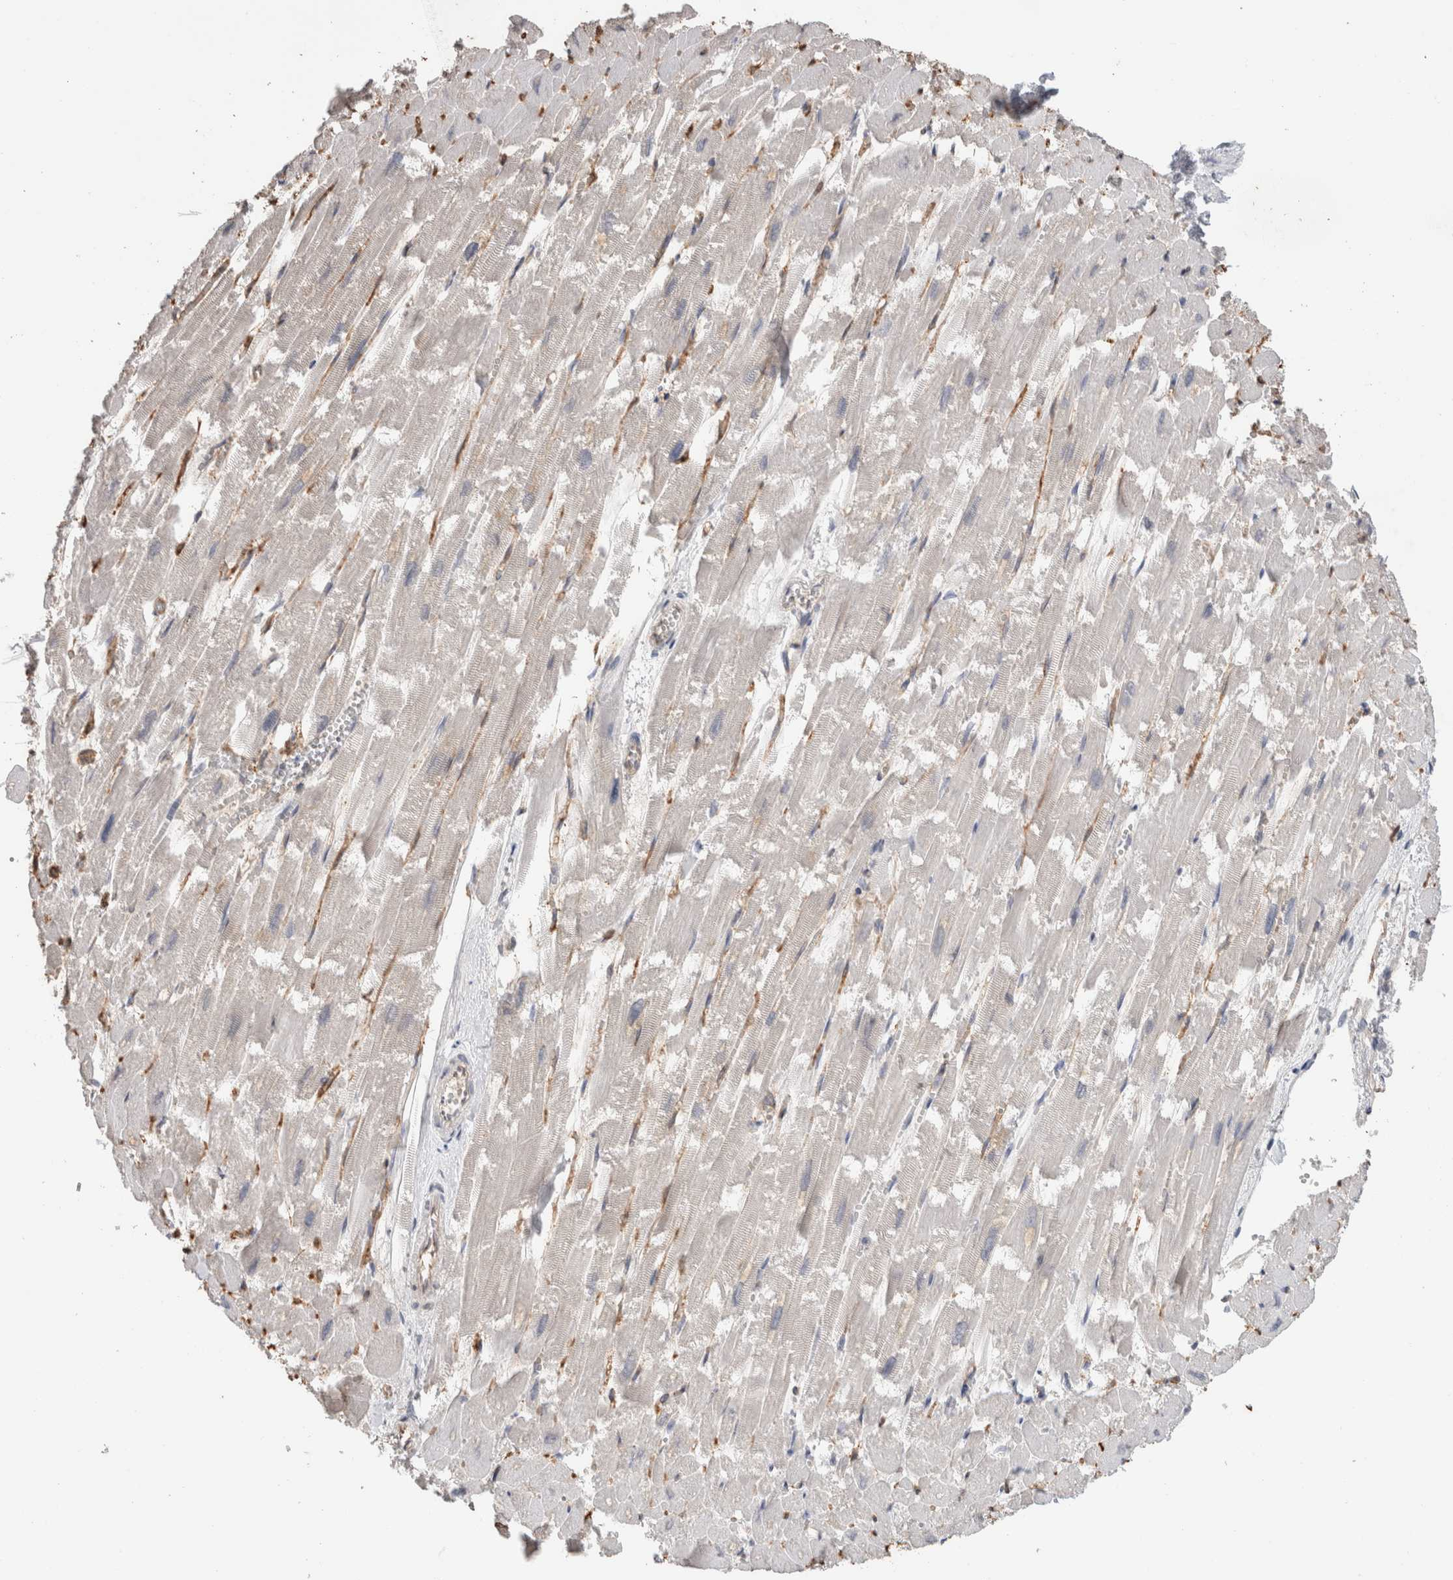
{"staining": {"intensity": "negative", "quantity": "none", "location": "none"}, "tissue": "heart muscle", "cell_type": "Cardiomyocytes", "image_type": "normal", "snomed": [{"axis": "morphology", "description": "Normal tissue, NOS"}, {"axis": "topography", "description": "Heart"}], "caption": "High power microscopy image of an immunohistochemistry (IHC) image of normal heart muscle, revealing no significant positivity in cardiomyocytes.", "gene": "FABP4", "patient": {"sex": "male", "age": 54}}